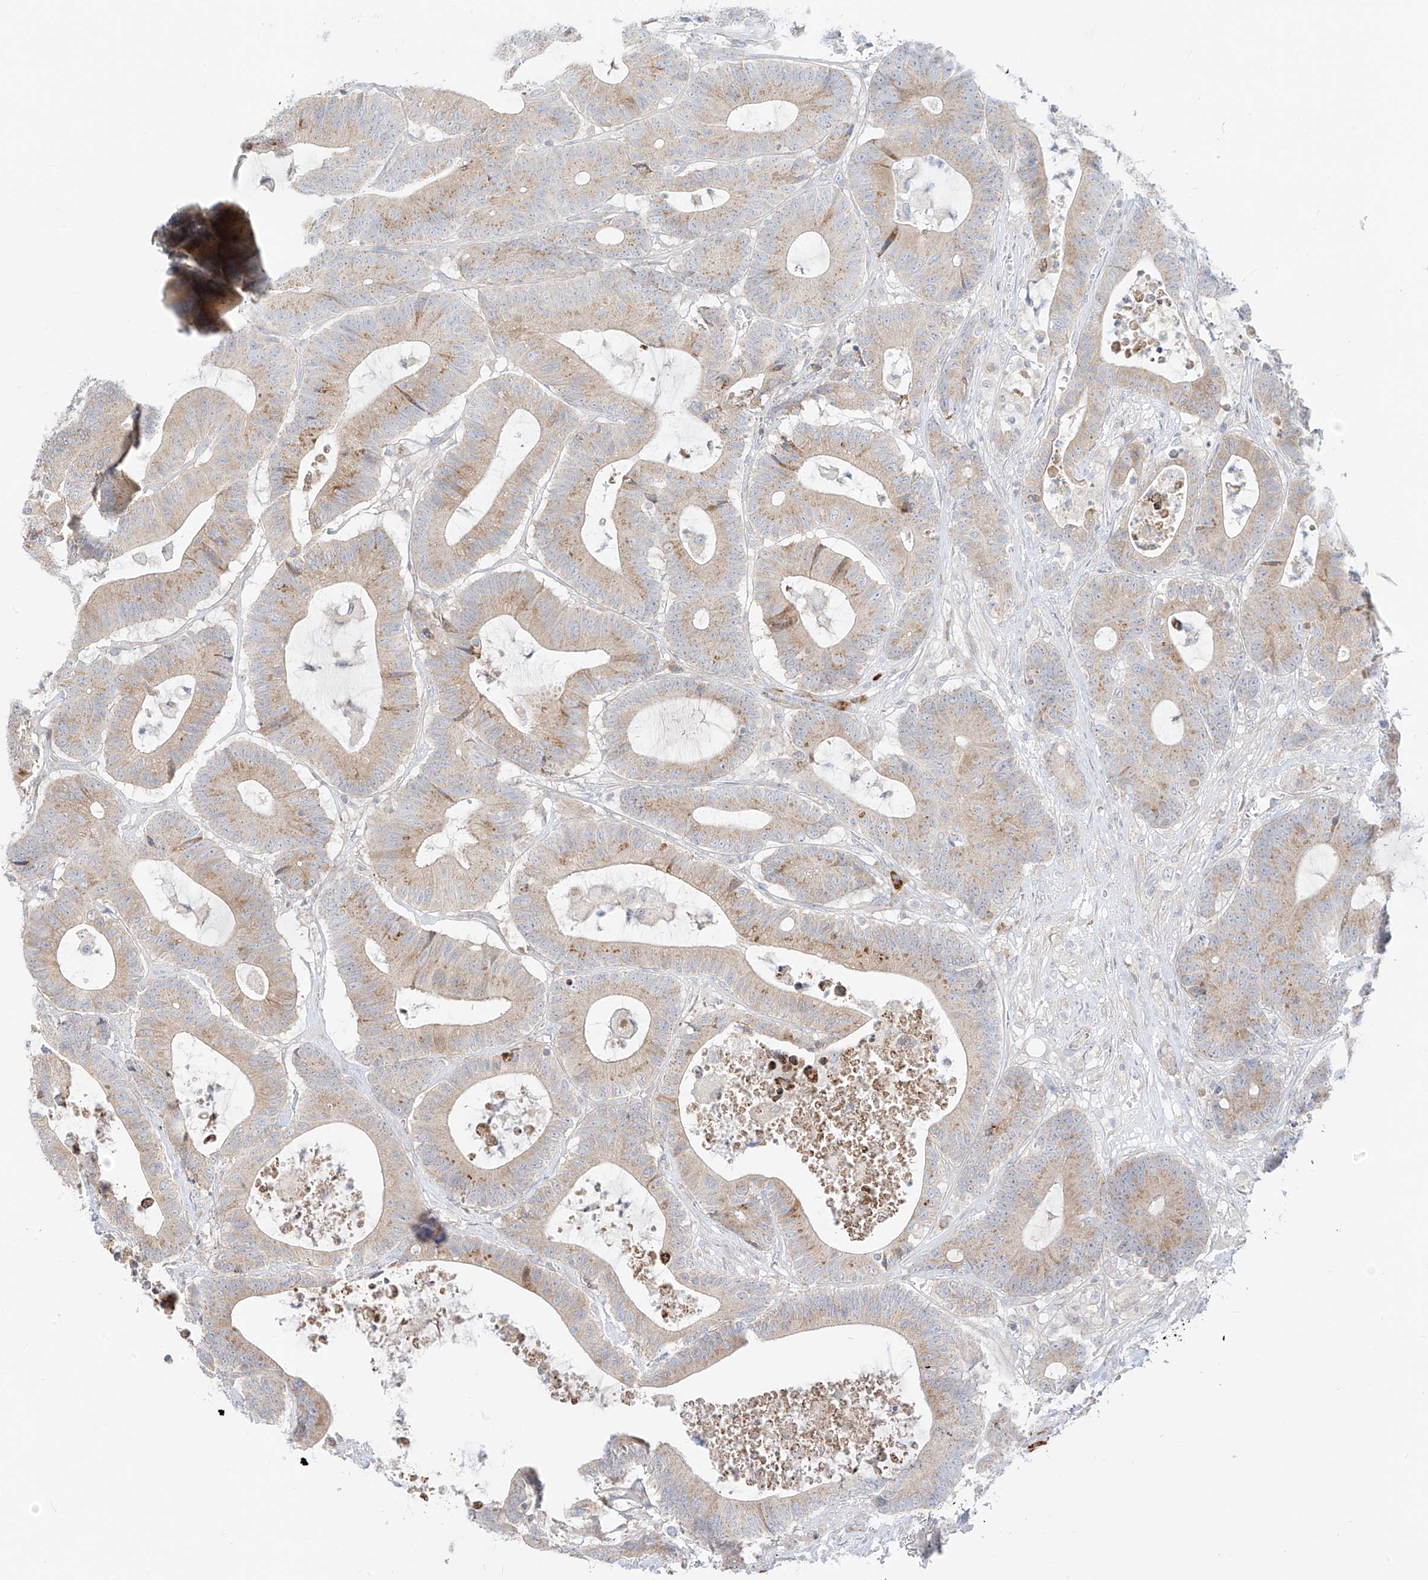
{"staining": {"intensity": "weak", "quantity": ">75%", "location": "cytoplasmic/membranous"}, "tissue": "colorectal cancer", "cell_type": "Tumor cells", "image_type": "cancer", "snomed": [{"axis": "morphology", "description": "Adenocarcinoma, NOS"}, {"axis": "topography", "description": "Colon"}], "caption": "A micrograph showing weak cytoplasmic/membranous expression in approximately >75% of tumor cells in colorectal cancer (adenocarcinoma), as visualized by brown immunohistochemical staining.", "gene": "SYTL3", "patient": {"sex": "female", "age": 84}}